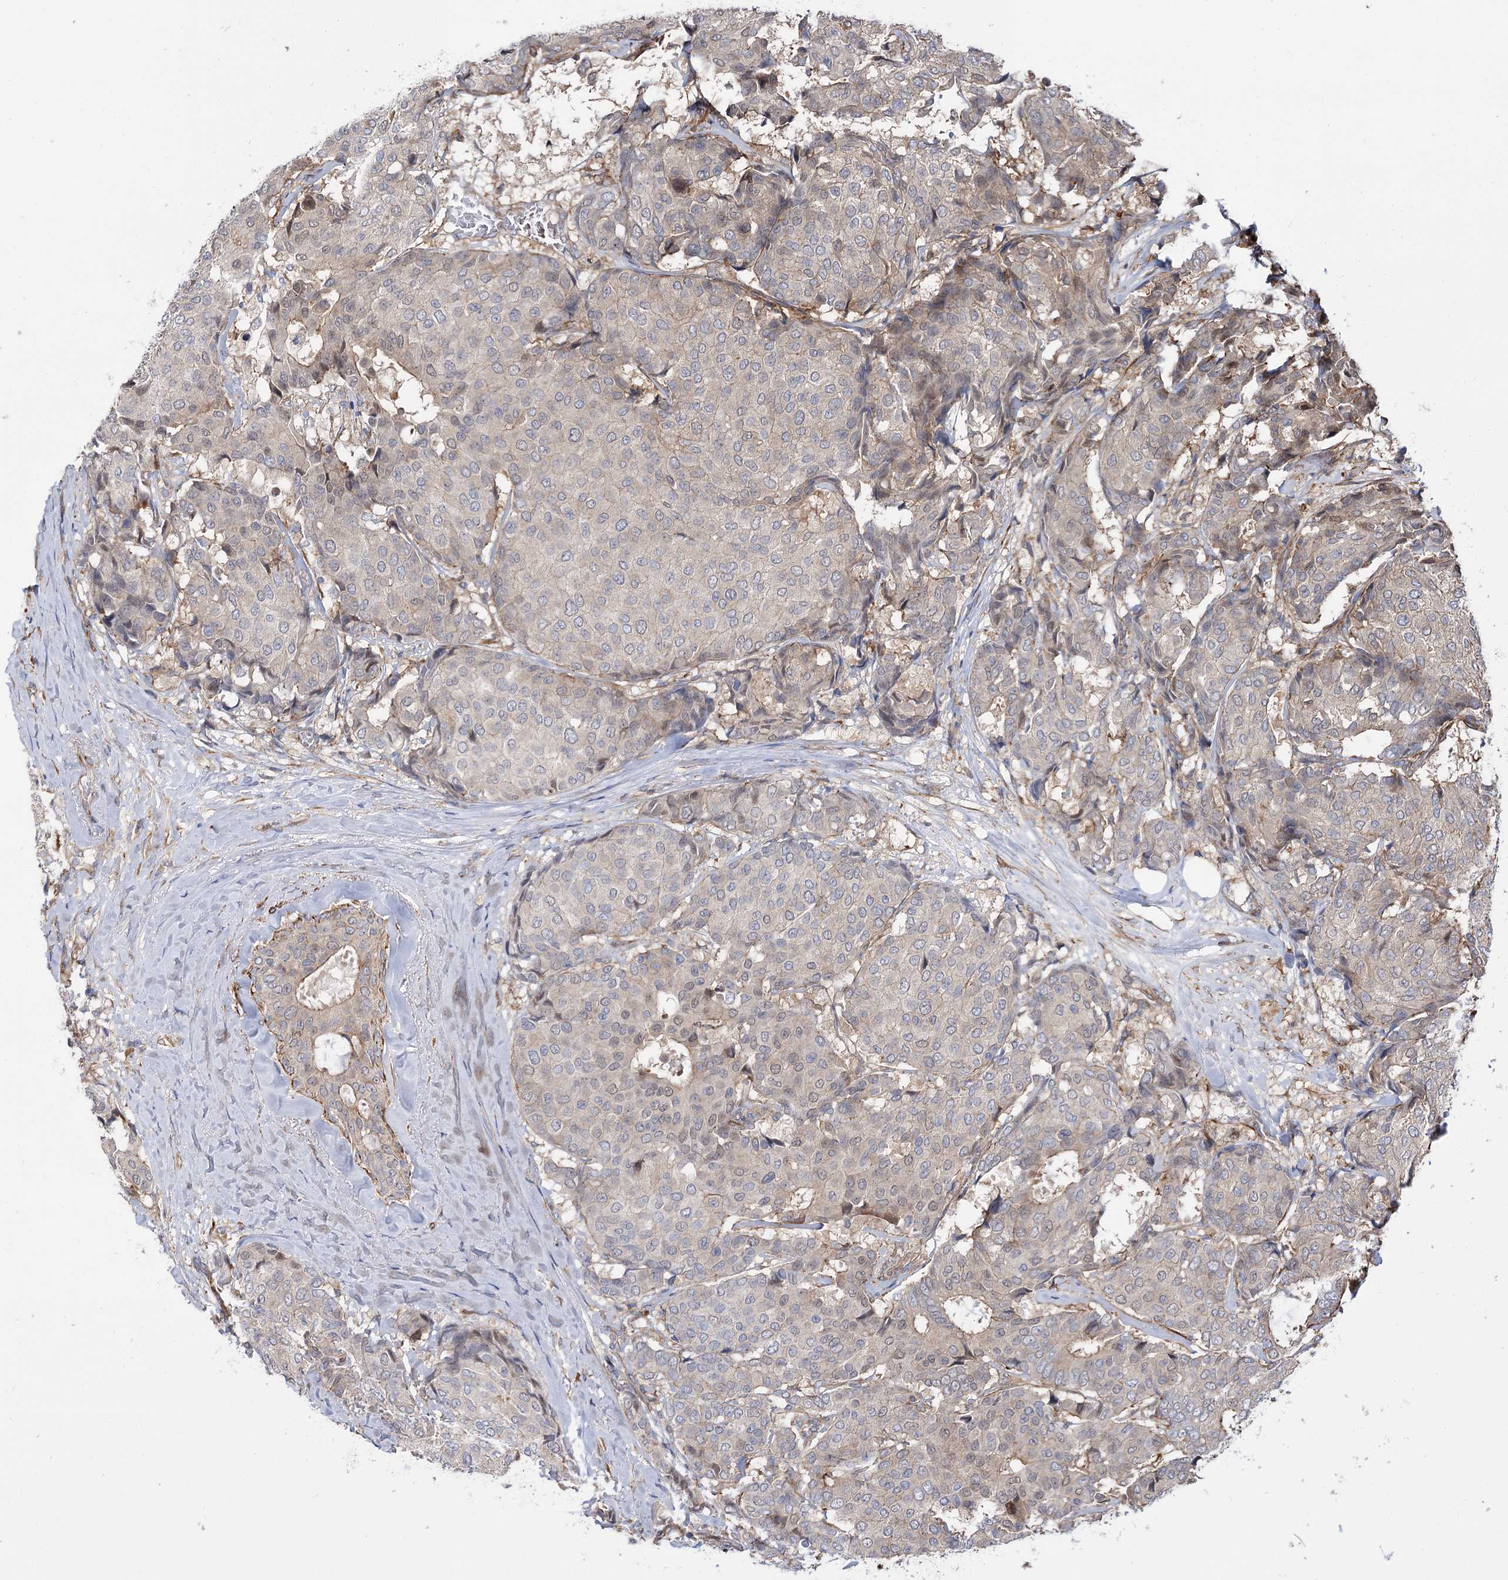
{"staining": {"intensity": "negative", "quantity": "none", "location": "none"}, "tissue": "breast cancer", "cell_type": "Tumor cells", "image_type": "cancer", "snomed": [{"axis": "morphology", "description": "Duct carcinoma"}, {"axis": "topography", "description": "Breast"}], "caption": "Human infiltrating ductal carcinoma (breast) stained for a protein using IHC exhibits no positivity in tumor cells.", "gene": "DPP3", "patient": {"sex": "female", "age": 75}}